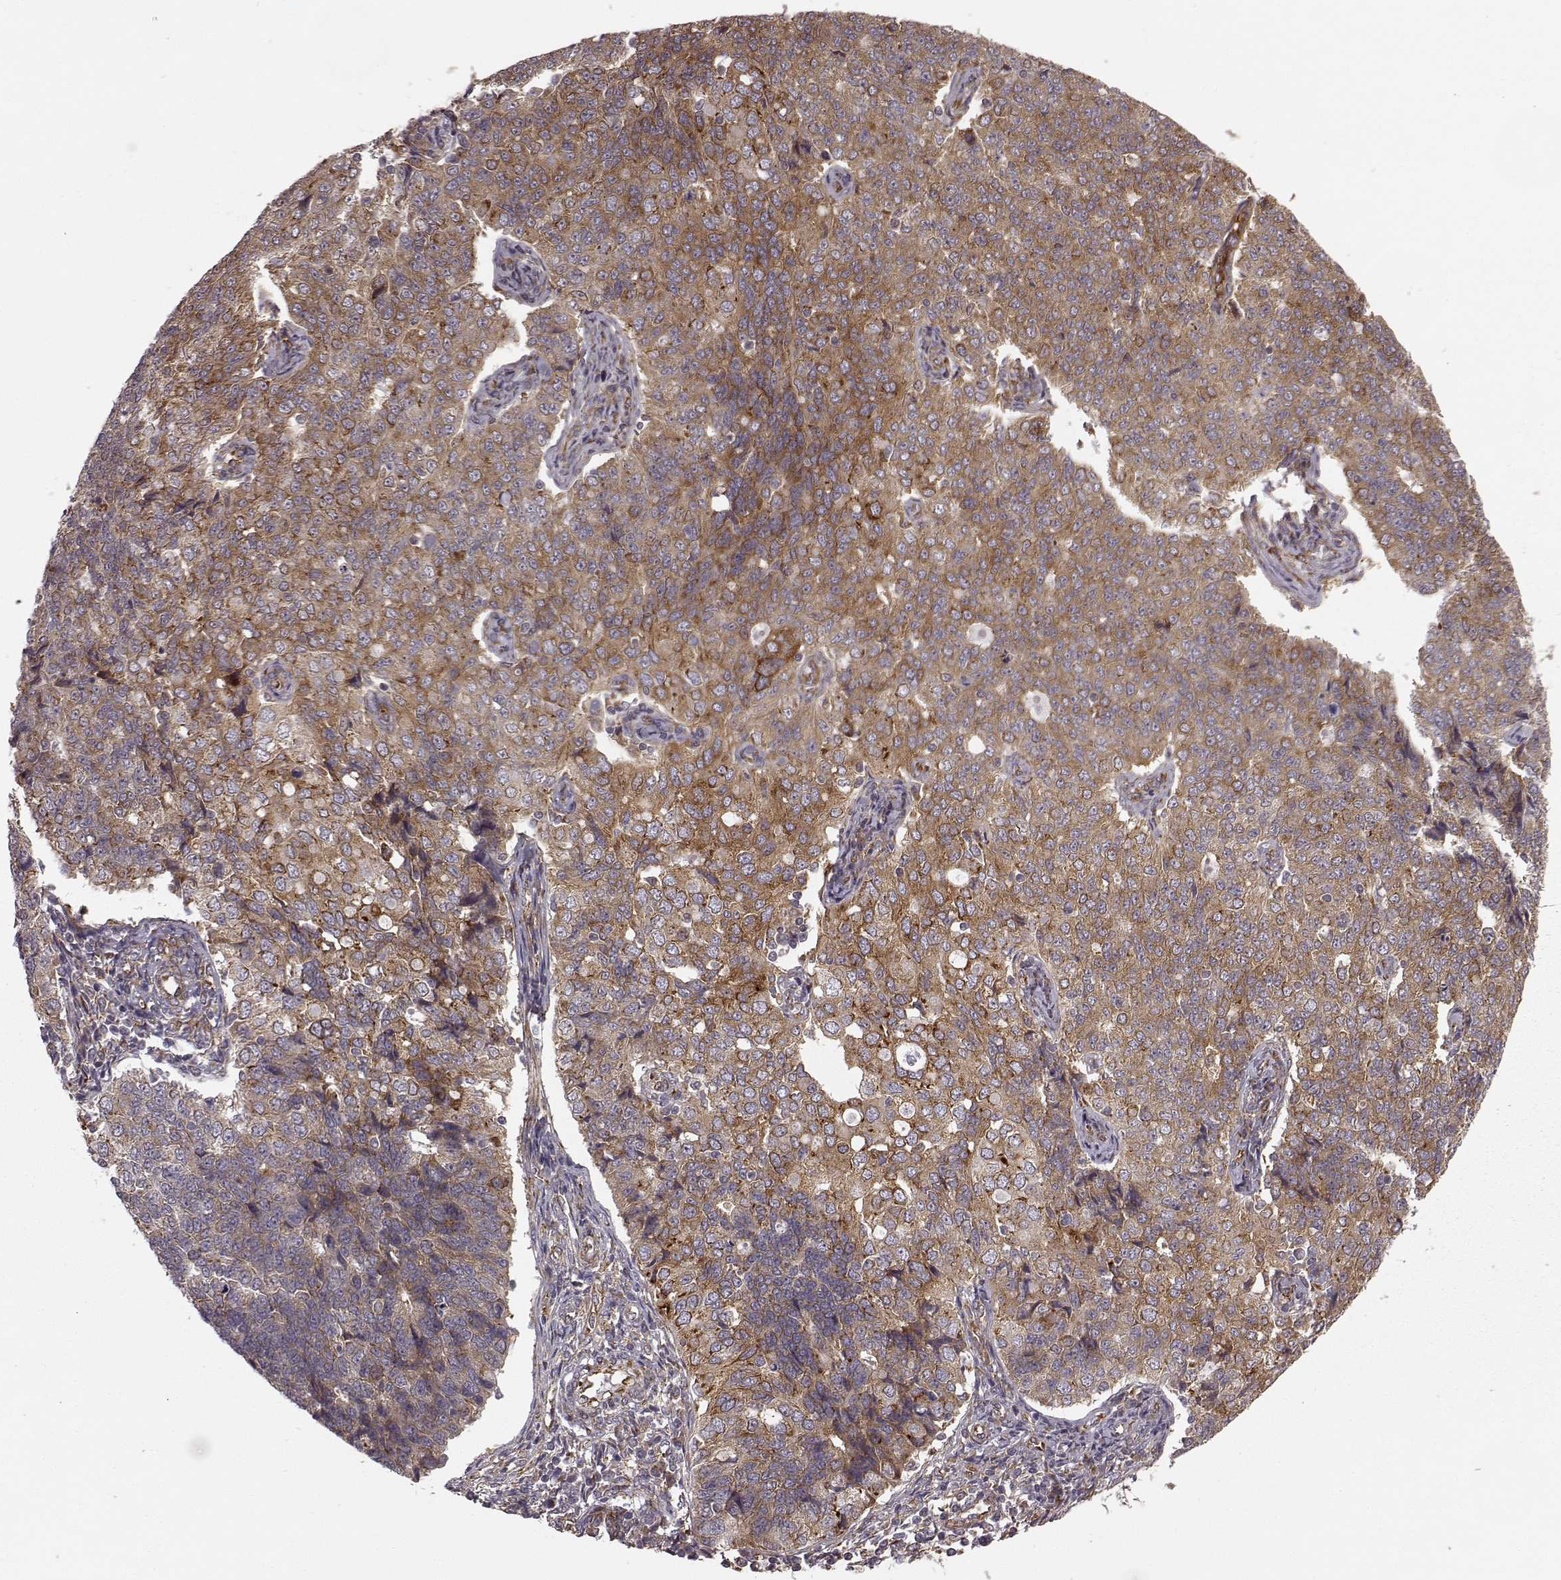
{"staining": {"intensity": "moderate", "quantity": "25%-75%", "location": "cytoplasmic/membranous"}, "tissue": "endometrial cancer", "cell_type": "Tumor cells", "image_type": "cancer", "snomed": [{"axis": "morphology", "description": "Adenocarcinoma, NOS"}, {"axis": "topography", "description": "Endometrium"}], "caption": "Moderate cytoplasmic/membranous expression for a protein is seen in approximately 25%-75% of tumor cells of endometrial cancer (adenocarcinoma) using IHC.", "gene": "TMEM14A", "patient": {"sex": "female", "age": 43}}